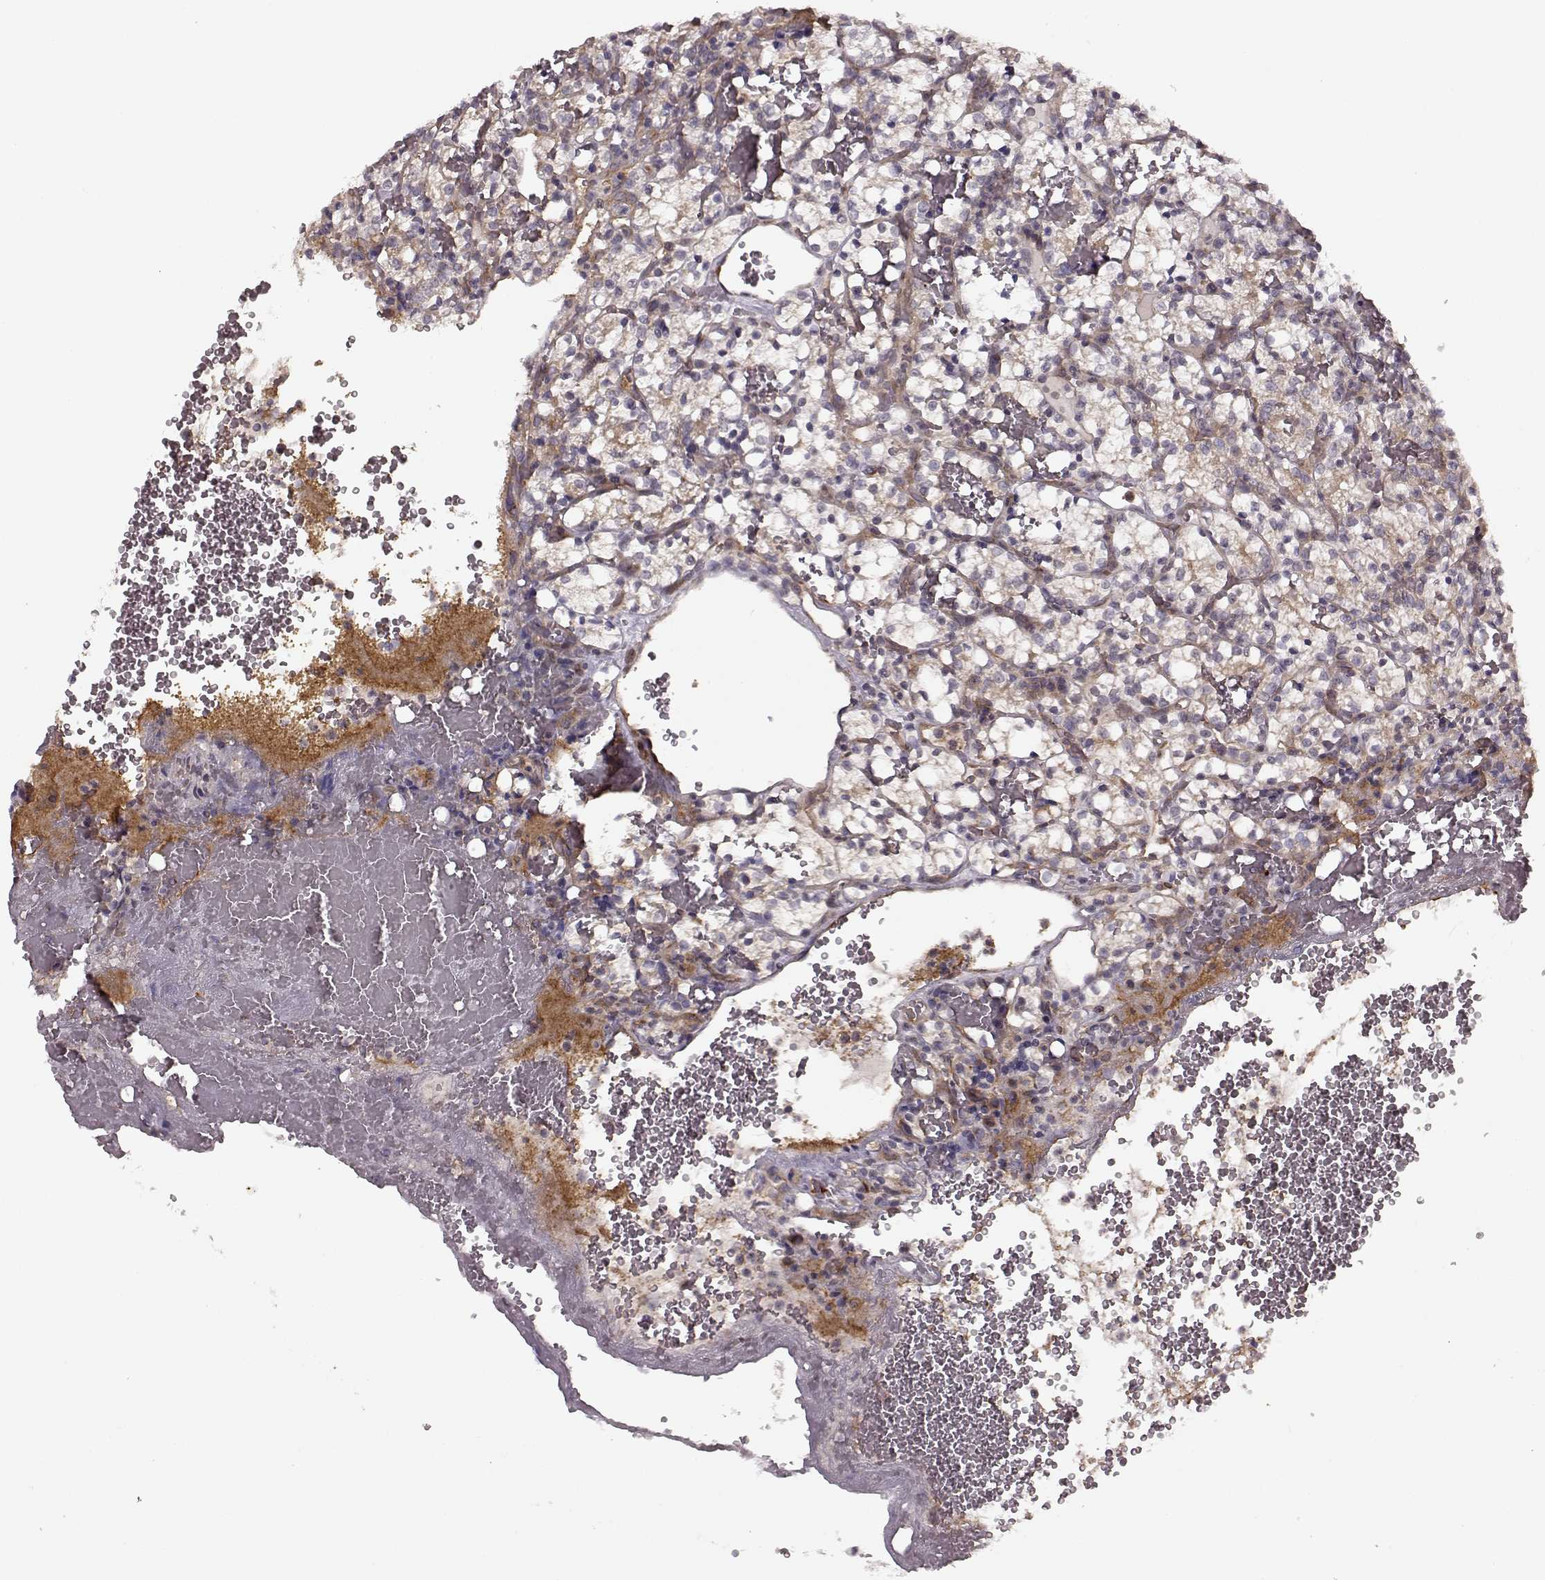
{"staining": {"intensity": "weak", "quantity": "<25%", "location": "cytoplasmic/membranous"}, "tissue": "renal cancer", "cell_type": "Tumor cells", "image_type": "cancer", "snomed": [{"axis": "morphology", "description": "Adenocarcinoma, NOS"}, {"axis": "topography", "description": "Kidney"}], "caption": "Immunohistochemical staining of renal cancer demonstrates no significant positivity in tumor cells.", "gene": "SLAIN2", "patient": {"sex": "female", "age": 69}}